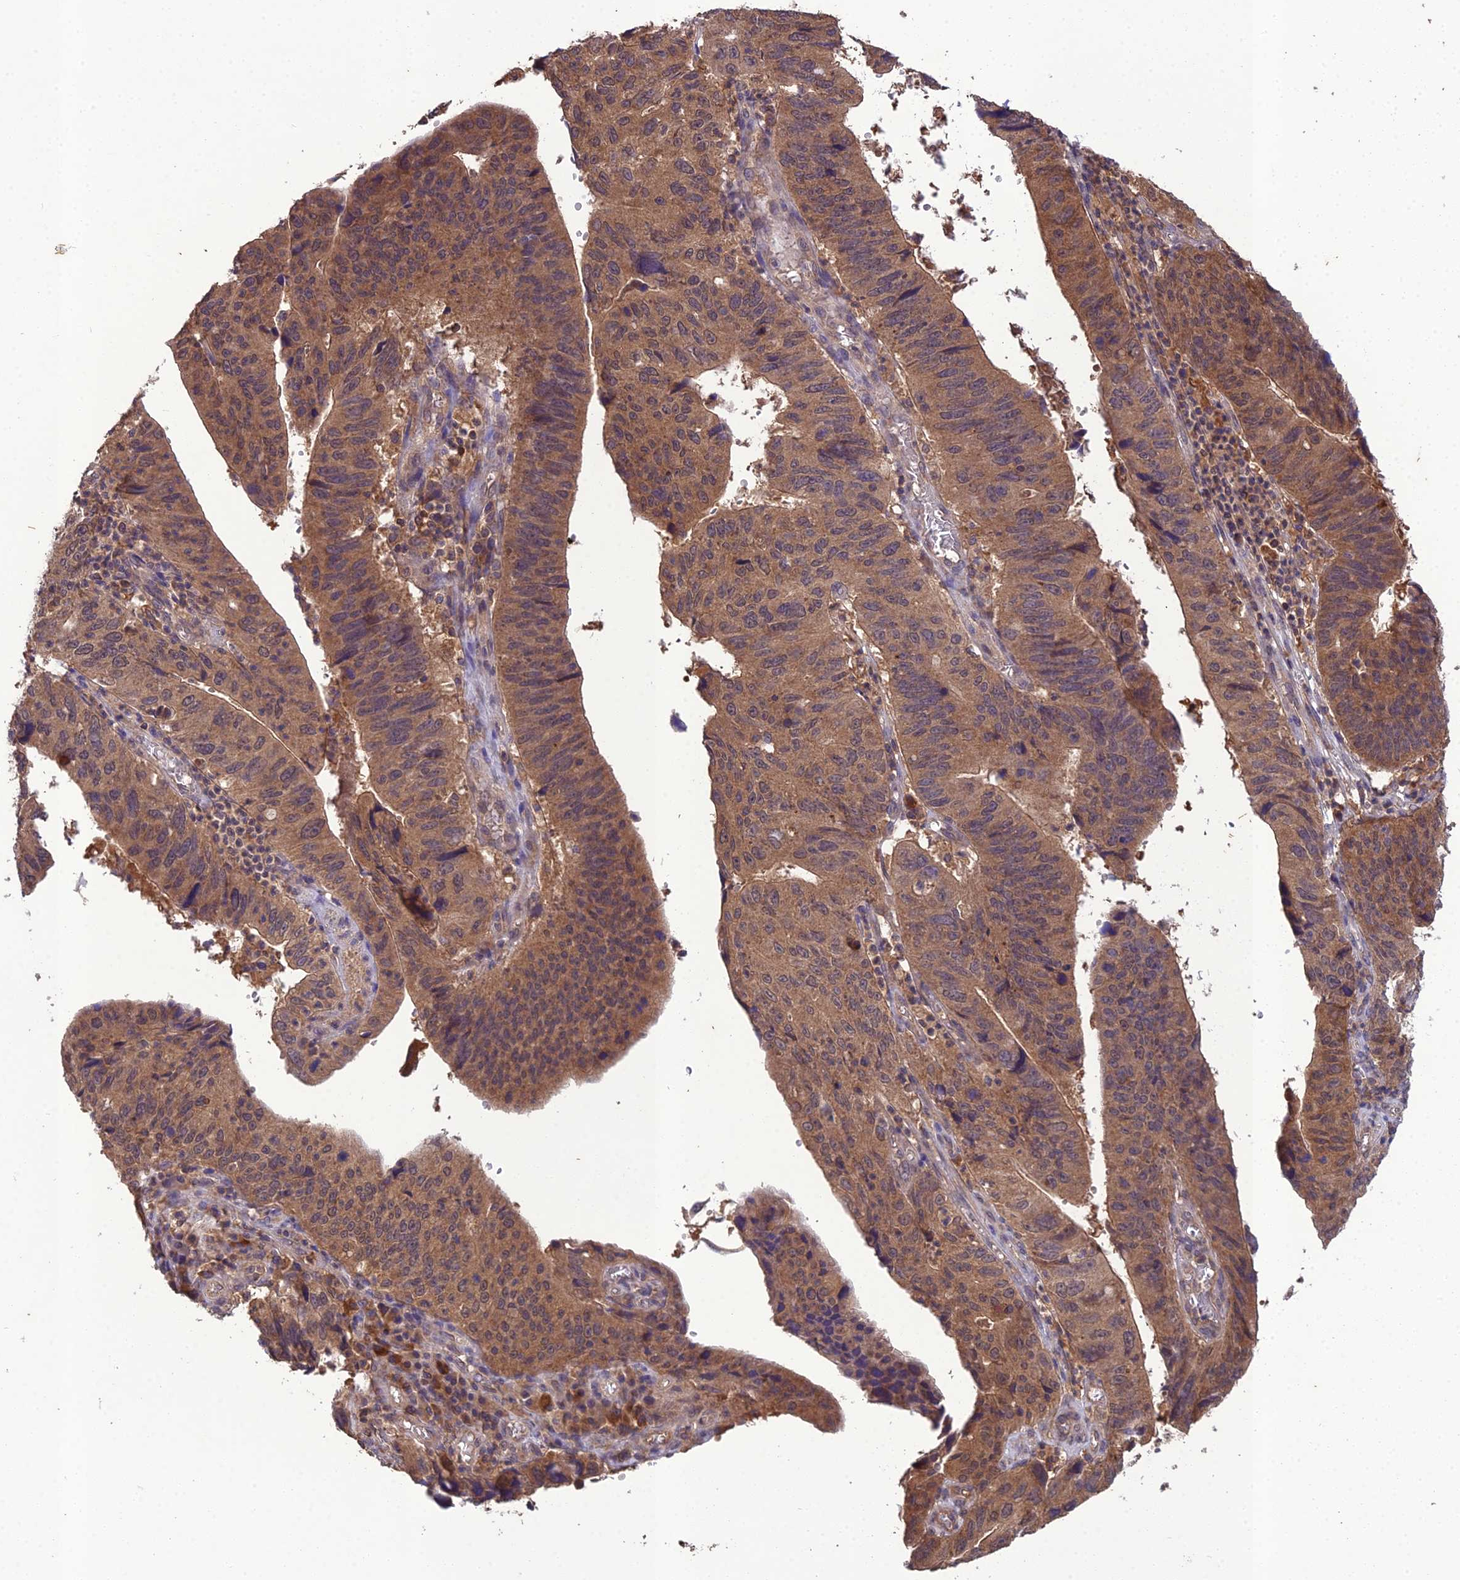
{"staining": {"intensity": "moderate", "quantity": ">75%", "location": "cytoplasmic/membranous"}, "tissue": "stomach cancer", "cell_type": "Tumor cells", "image_type": "cancer", "snomed": [{"axis": "morphology", "description": "Adenocarcinoma, NOS"}, {"axis": "topography", "description": "Stomach"}], "caption": "Immunohistochemistry (IHC) image of human stomach cancer stained for a protein (brown), which exhibits medium levels of moderate cytoplasmic/membranous staining in about >75% of tumor cells.", "gene": "TMEM258", "patient": {"sex": "male", "age": 59}}